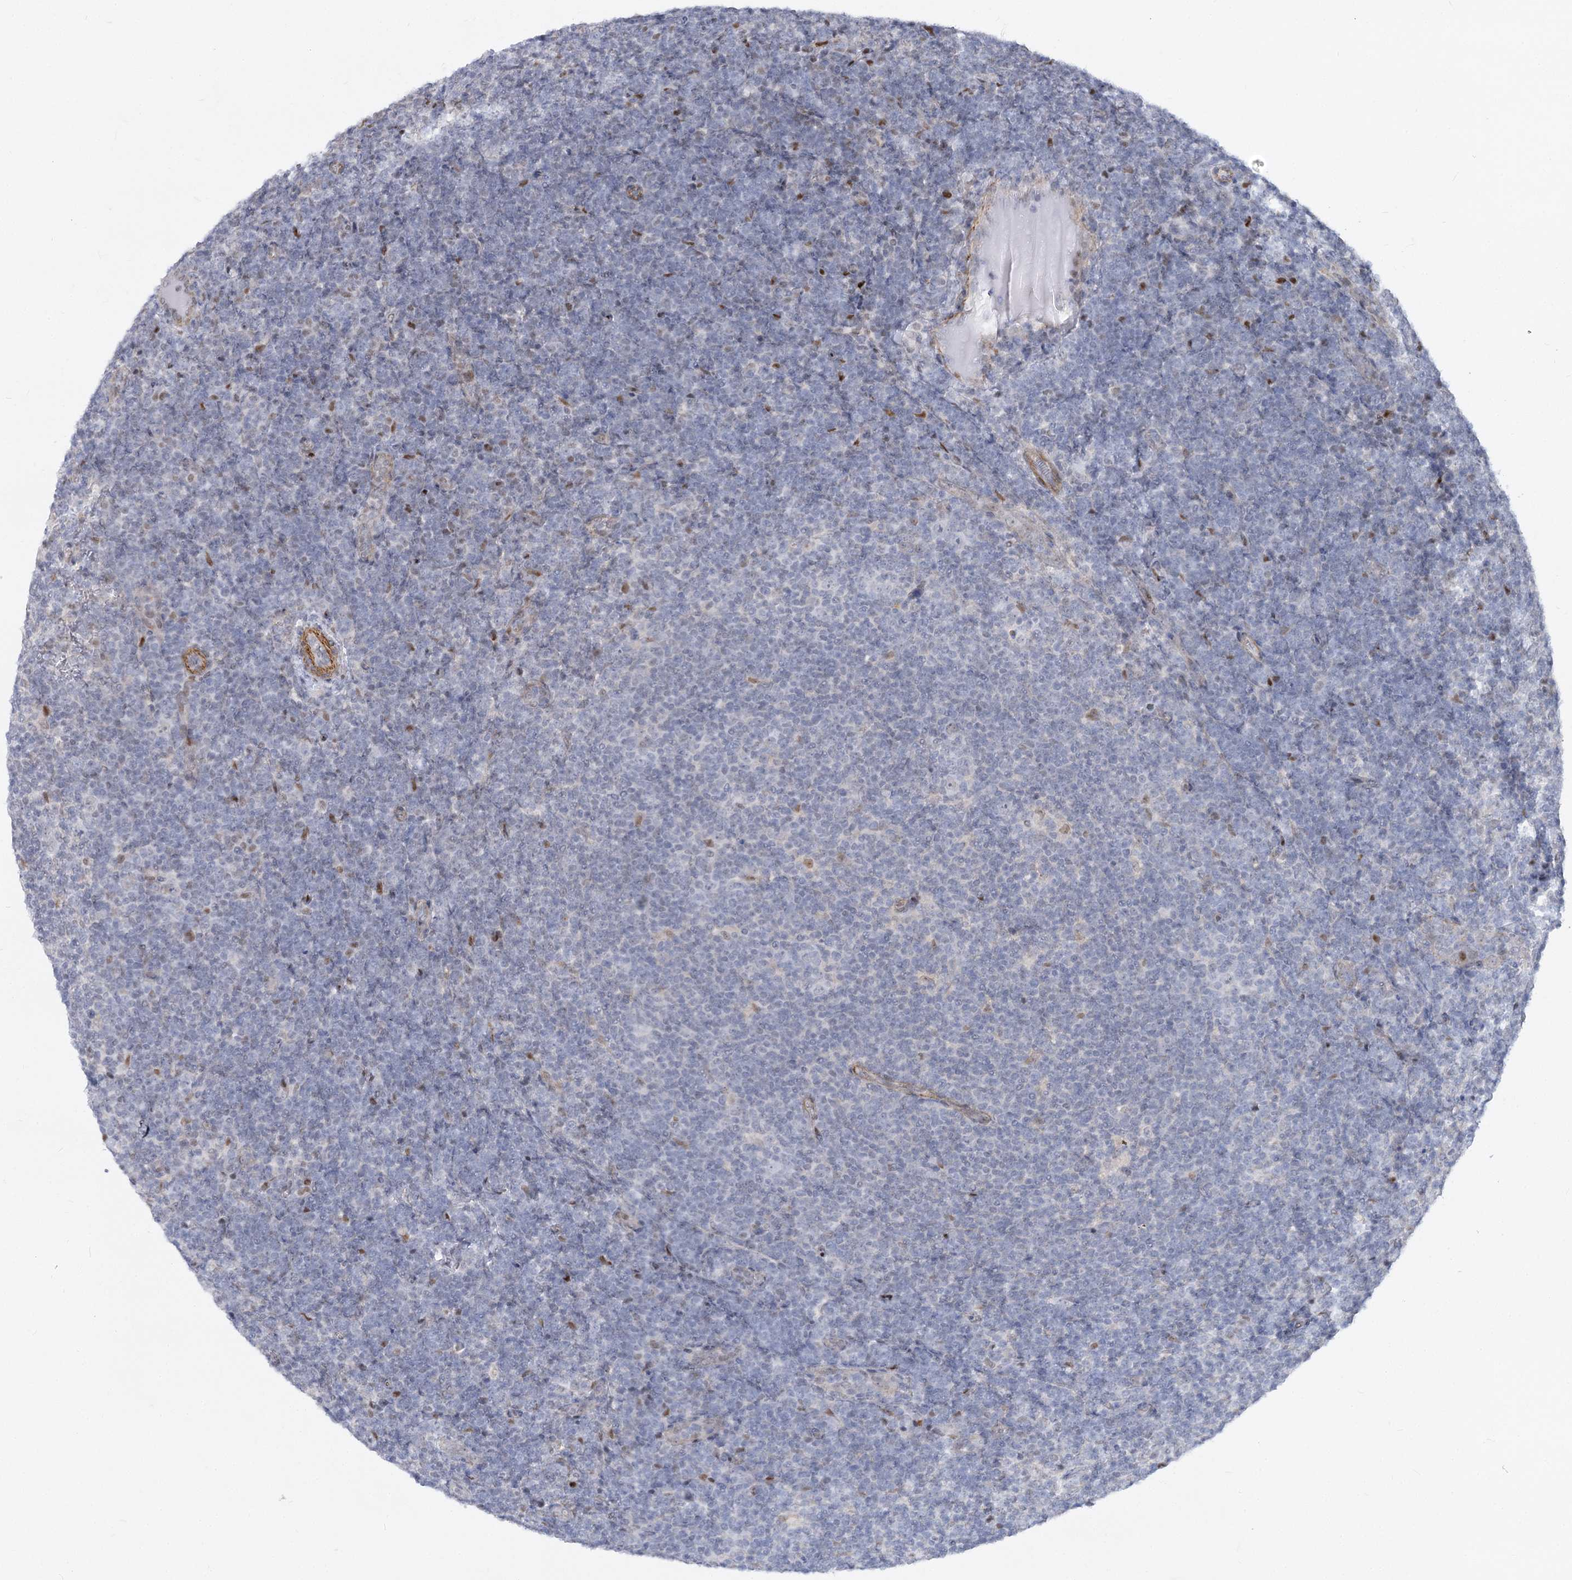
{"staining": {"intensity": "weak", "quantity": ">75%", "location": "nuclear"}, "tissue": "lymphoma", "cell_type": "Tumor cells", "image_type": "cancer", "snomed": [{"axis": "morphology", "description": "Hodgkin's disease, NOS"}, {"axis": "topography", "description": "Lymph node"}], "caption": "Immunohistochemistry (IHC) image of human lymphoma stained for a protein (brown), which reveals low levels of weak nuclear expression in approximately >75% of tumor cells.", "gene": "ARSI", "patient": {"sex": "female", "age": 57}}